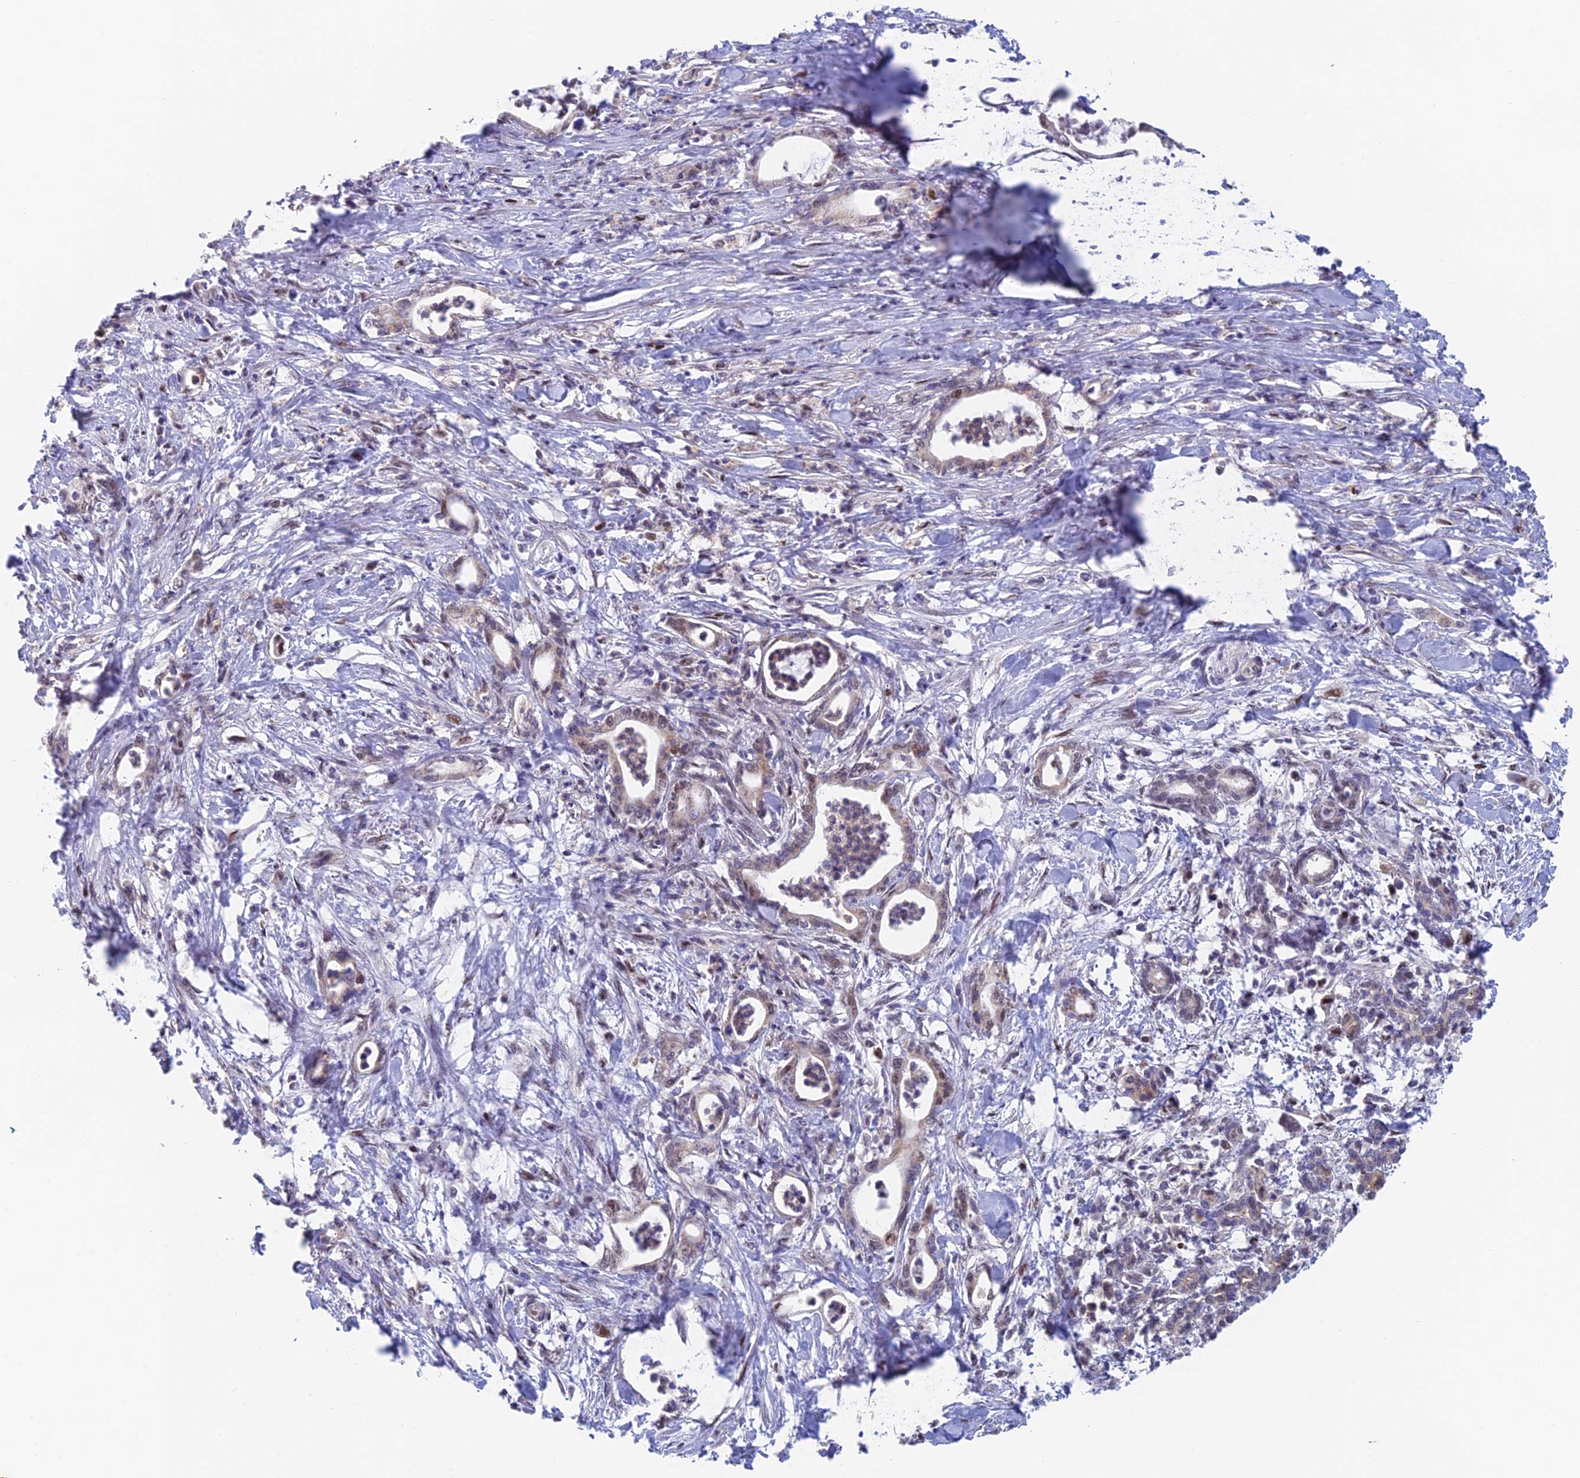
{"staining": {"intensity": "weak", "quantity": "25%-75%", "location": "cytoplasmic/membranous,nuclear"}, "tissue": "pancreatic cancer", "cell_type": "Tumor cells", "image_type": "cancer", "snomed": [{"axis": "morphology", "description": "Adenocarcinoma, NOS"}, {"axis": "topography", "description": "Pancreas"}], "caption": "This is a micrograph of IHC staining of pancreatic cancer (adenocarcinoma), which shows weak staining in the cytoplasmic/membranous and nuclear of tumor cells.", "gene": "MRPL17", "patient": {"sex": "female", "age": 55}}